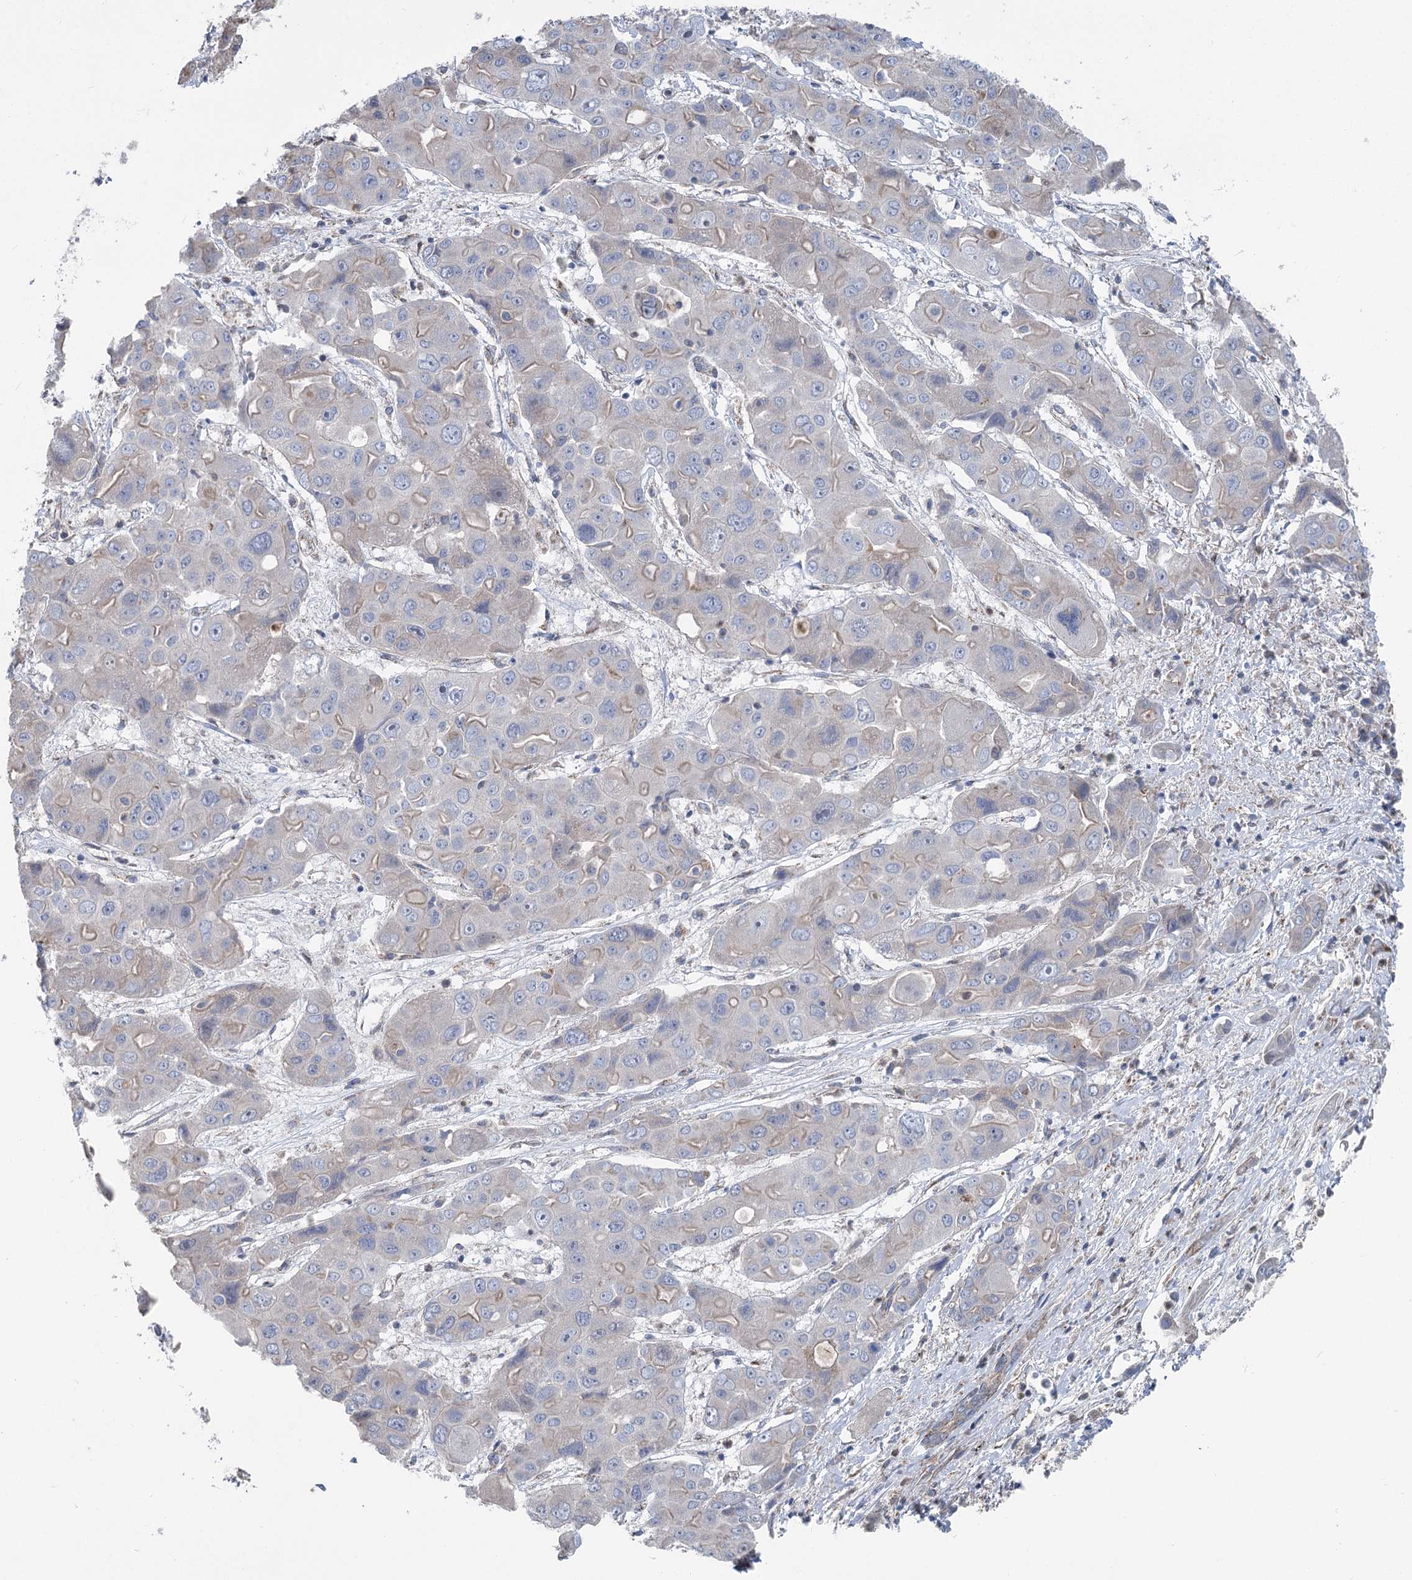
{"staining": {"intensity": "weak", "quantity": "<25%", "location": "cytoplasmic/membranous"}, "tissue": "liver cancer", "cell_type": "Tumor cells", "image_type": "cancer", "snomed": [{"axis": "morphology", "description": "Cholangiocarcinoma"}, {"axis": "topography", "description": "Liver"}], "caption": "Immunohistochemistry (IHC) histopathology image of cholangiocarcinoma (liver) stained for a protein (brown), which displays no positivity in tumor cells.", "gene": "MARK2", "patient": {"sex": "male", "age": 67}}